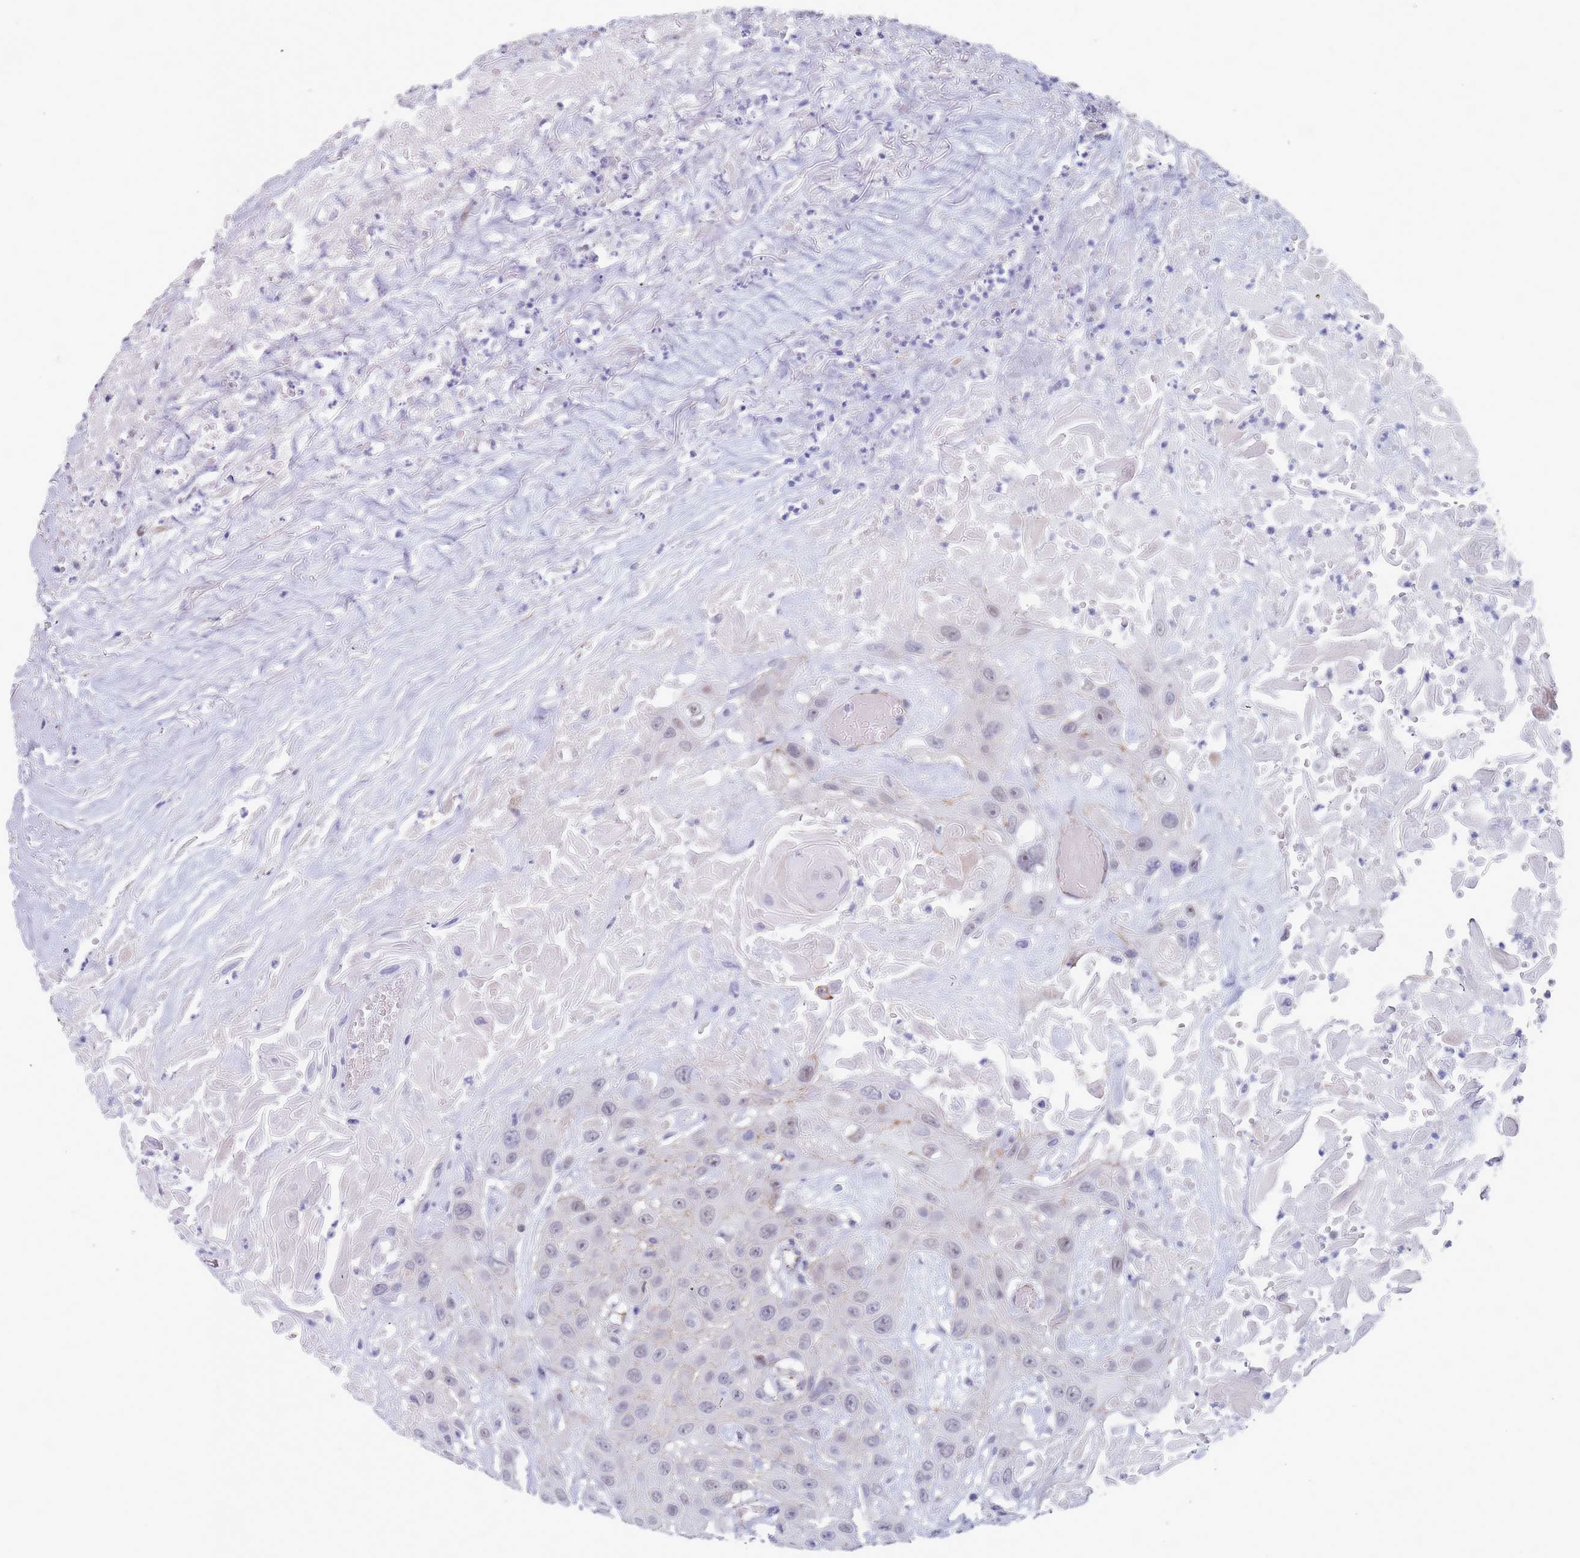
{"staining": {"intensity": "negative", "quantity": "none", "location": "none"}, "tissue": "head and neck cancer", "cell_type": "Tumor cells", "image_type": "cancer", "snomed": [{"axis": "morphology", "description": "Squamous cell carcinoma, NOS"}, {"axis": "topography", "description": "Head-Neck"}], "caption": "Tumor cells are negative for protein expression in human squamous cell carcinoma (head and neck). The staining is performed using DAB (3,3'-diaminobenzidine) brown chromogen with nuclei counter-stained in using hematoxylin.", "gene": "OR5A2", "patient": {"sex": "male", "age": 81}}